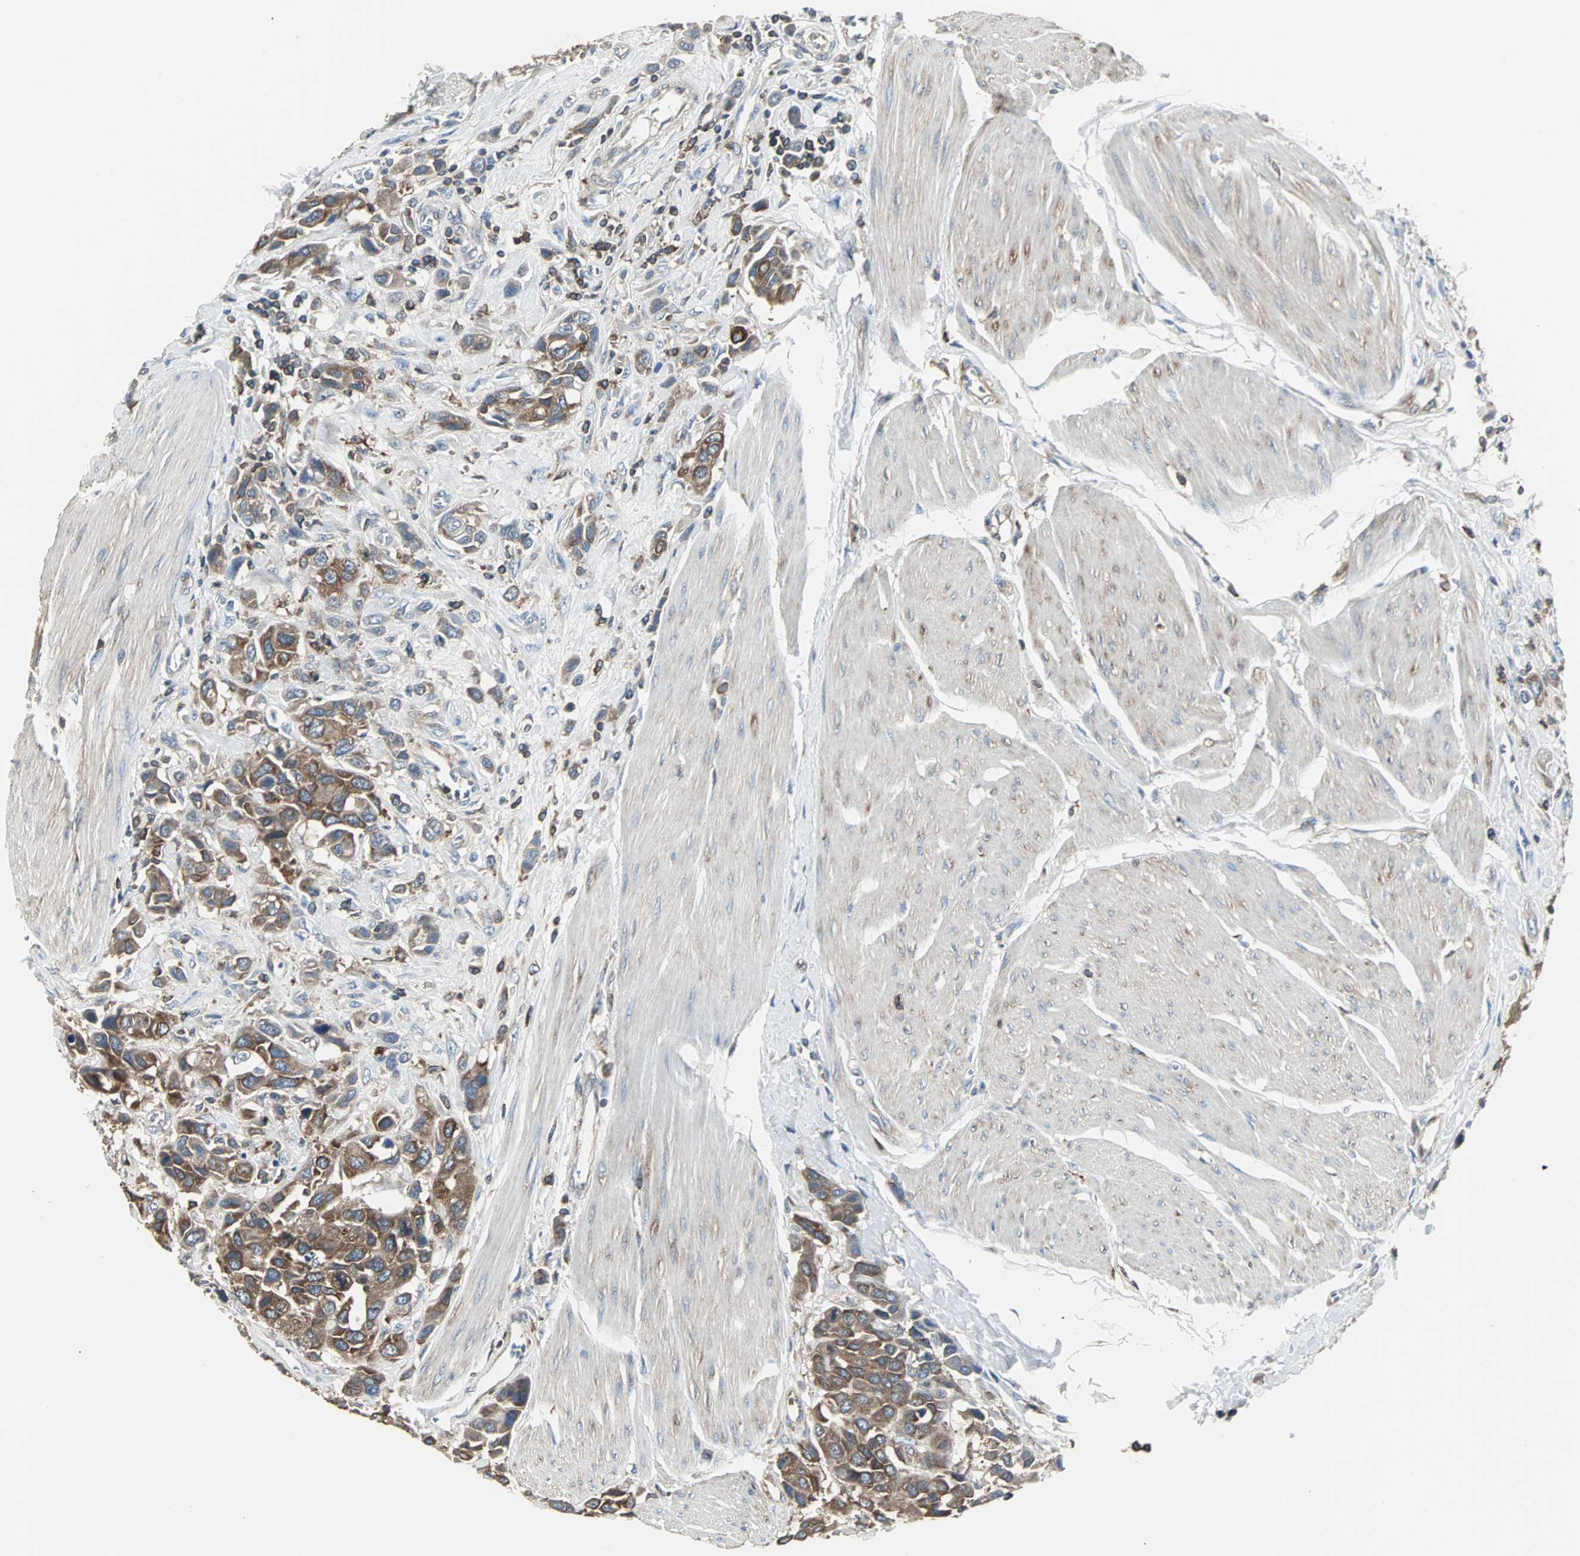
{"staining": {"intensity": "strong", "quantity": ">75%", "location": "cytoplasmic/membranous"}, "tissue": "urothelial cancer", "cell_type": "Tumor cells", "image_type": "cancer", "snomed": [{"axis": "morphology", "description": "Urothelial carcinoma, High grade"}, {"axis": "topography", "description": "Urinary bladder"}], "caption": "Human urothelial cancer stained for a protein (brown) demonstrates strong cytoplasmic/membranous positive positivity in approximately >75% of tumor cells.", "gene": "LRRFIP1", "patient": {"sex": "male", "age": 50}}